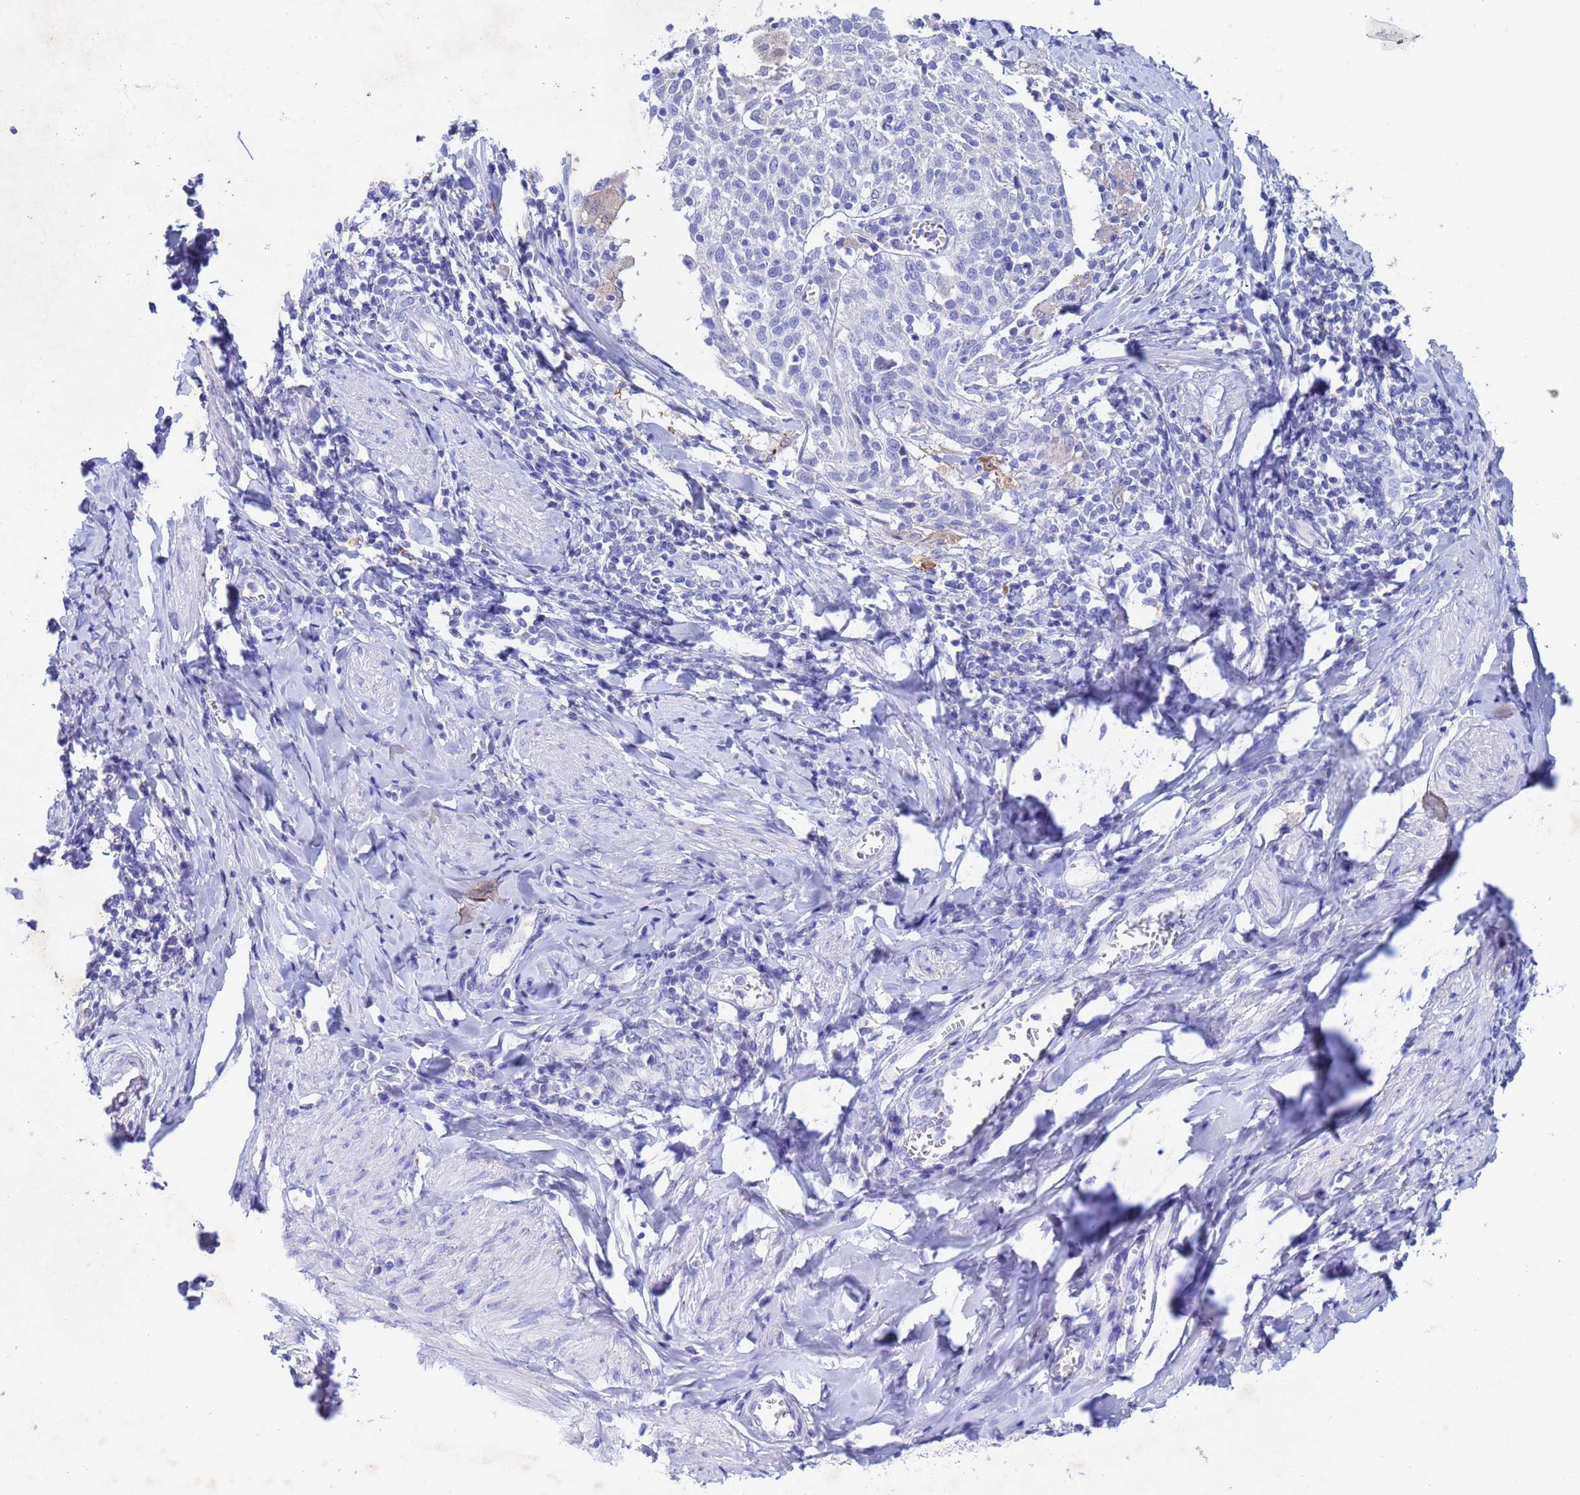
{"staining": {"intensity": "negative", "quantity": "none", "location": "none"}, "tissue": "cervical cancer", "cell_type": "Tumor cells", "image_type": "cancer", "snomed": [{"axis": "morphology", "description": "Squamous cell carcinoma, NOS"}, {"axis": "topography", "description": "Cervix"}], "caption": "The immunohistochemistry (IHC) micrograph has no significant positivity in tumor cells of squamous cell carcinoma (cervical) tissue.", "gene": "CSTB", "patient": {"sex": "female", "age": 52}}